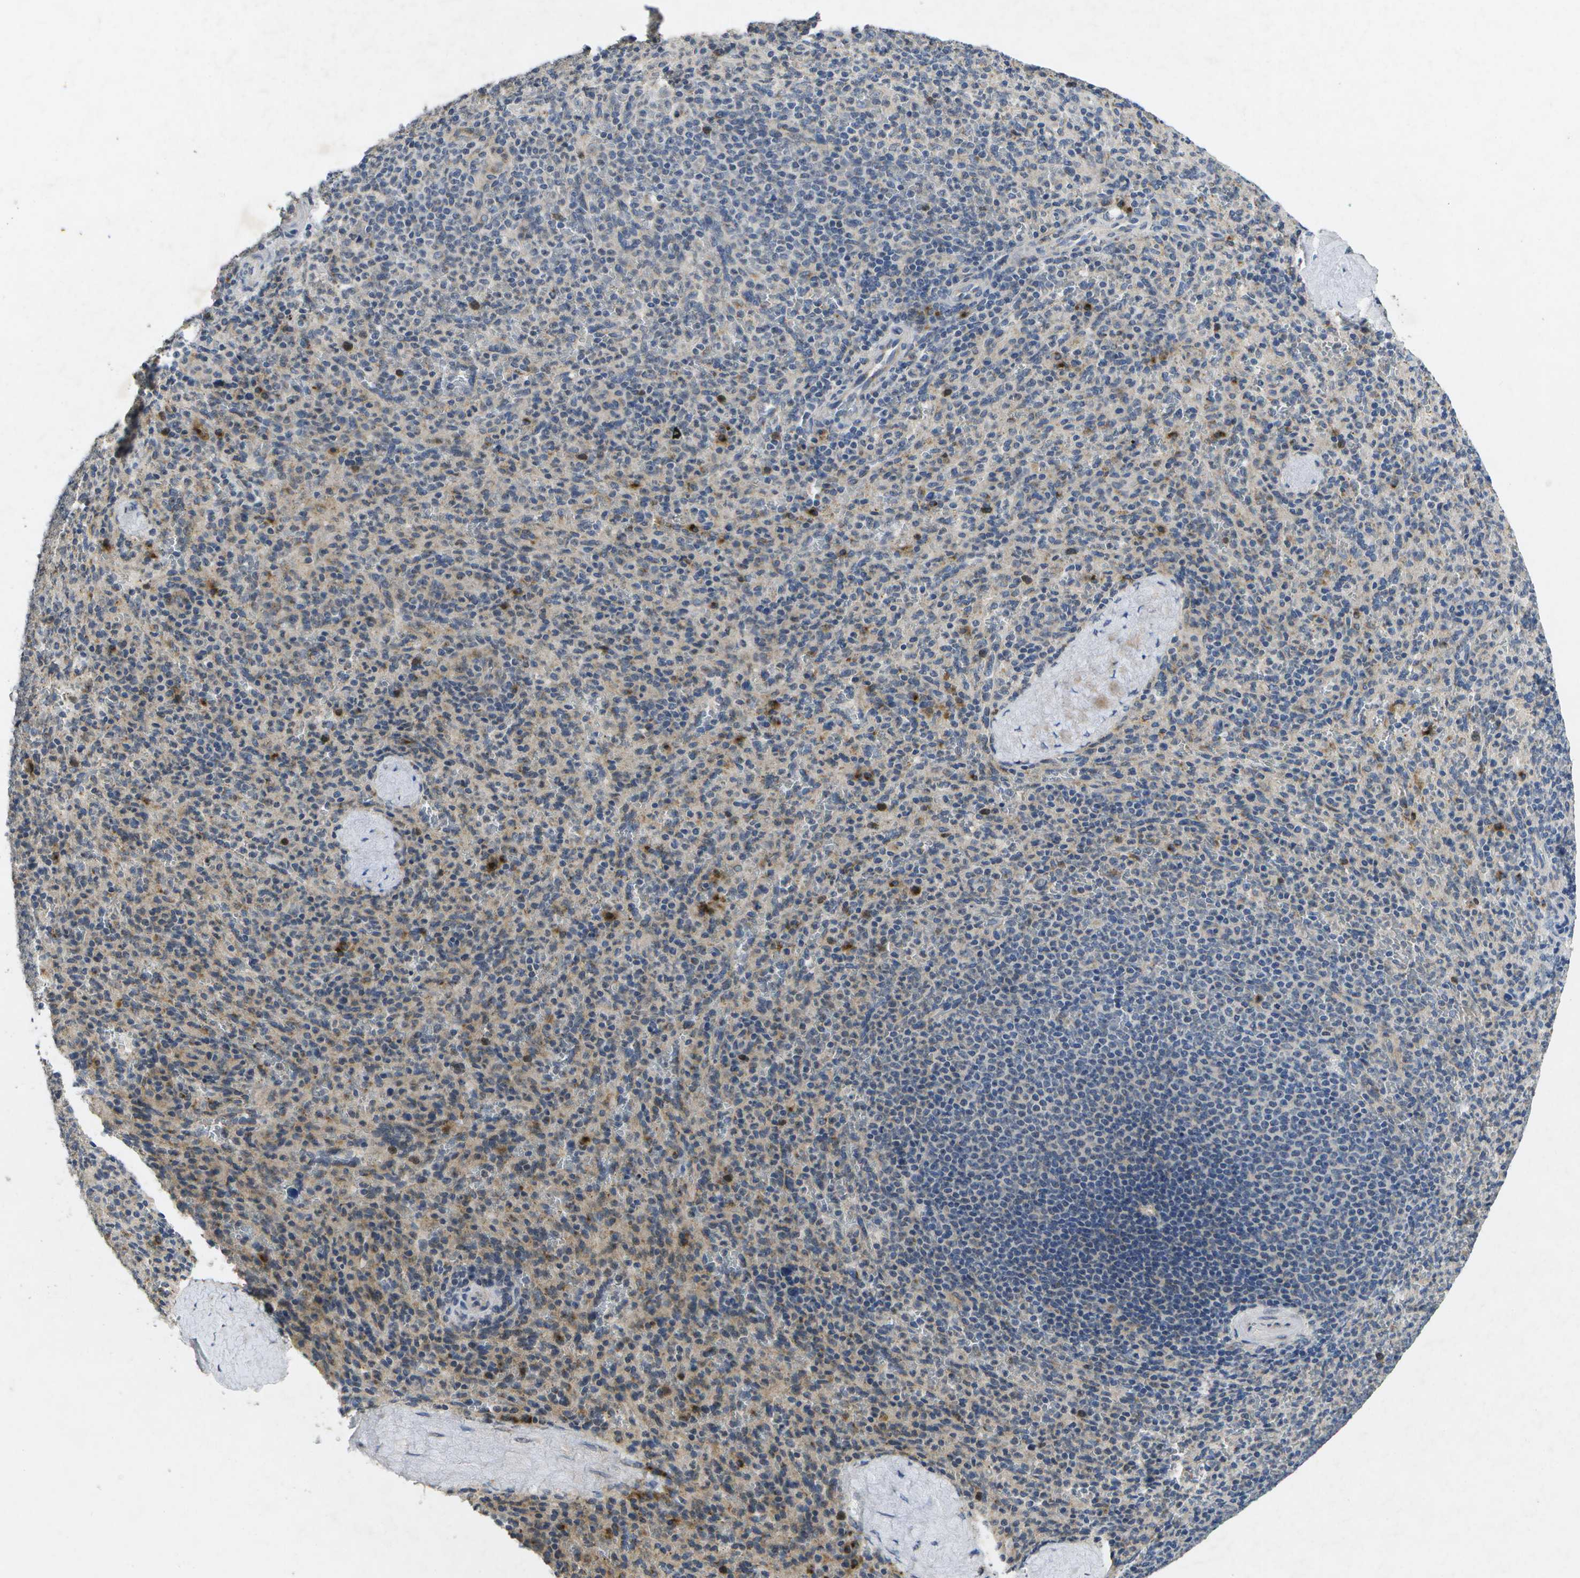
{"staining": {"intensity": "moderate", "quantity": "<25%", "location": "cytoplasmic/membranous"}, "tissue": "spleen", "cell_type": "Cells in red pulp", "image_type": "normal", "snomed": [{"axis": "morphology", "description": "Normal tissue, NOS"}, {"axis": "topography", "description": "Spleen"}], "caption": "High-power microscopy captured an immunohistochemistry histopathology image of normal spleen, revealing moderate cytoplasmic/membranous staining in approximately <25% of cells in red pulp.", "gene": "KDELR1", "patient": {"sex": "male", "age": 36}}